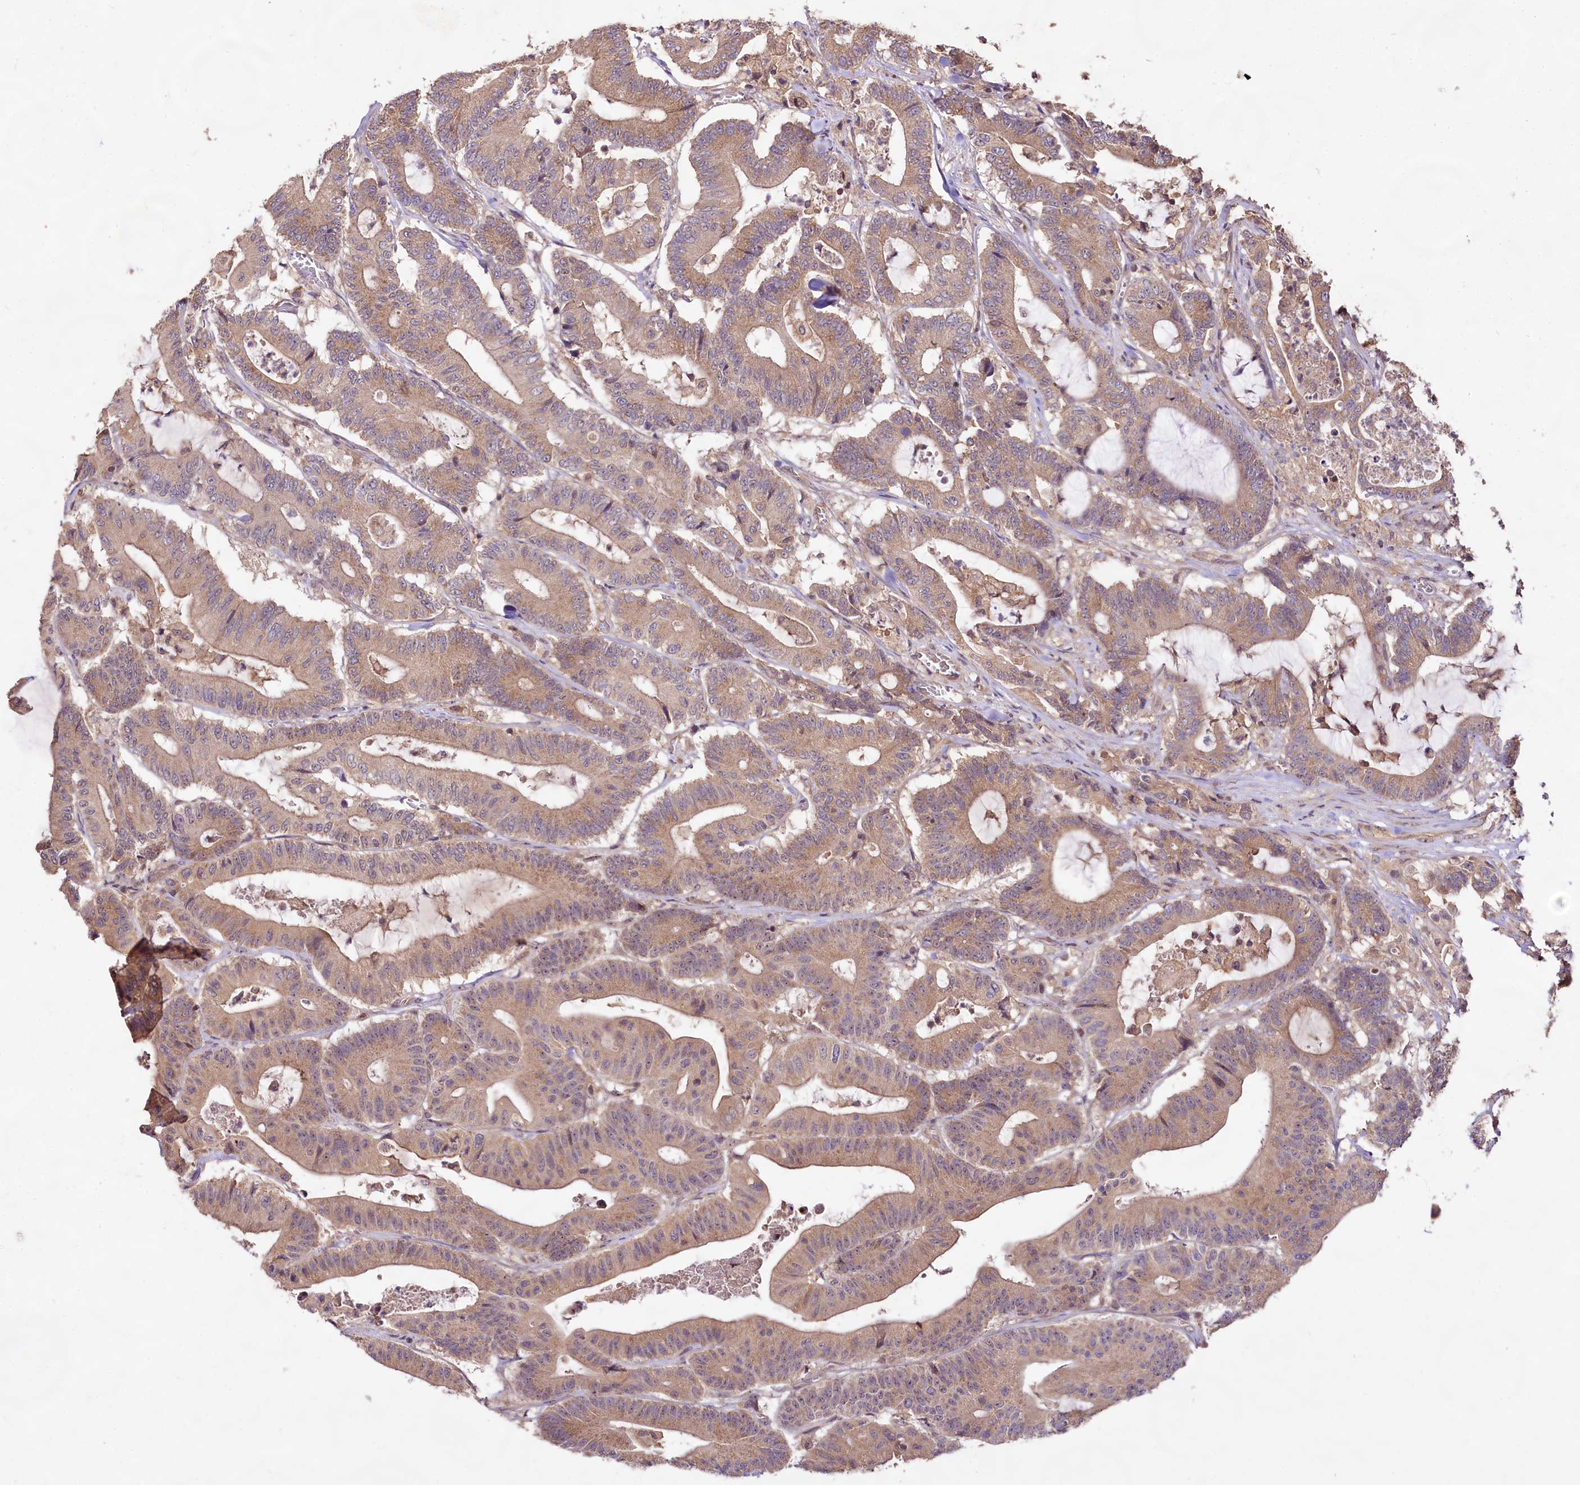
{"staining": {"intensity": "weak", "quantity": ">75%", "location": "cytoplasmic/membranous,nuclear"}, "tissue": "colorectal cancer", "cell_type": "Tumor cells", "image_type": "cancer", "snomed": [{"axis": "morphology", "description": "Adenocarcinoma, NOS"}, {"axis": "topography", "description": "Colon"}], "caption": "Immunohistochemical staining of human colorectal cancer (adenocarcinoma) reveals low levels of weak cytoplasmic/membranous and nuclear positivity in approximately >75% of tumor cells.", "gene": "RRP8", "patient": {"sex": "female", "age": 84}}